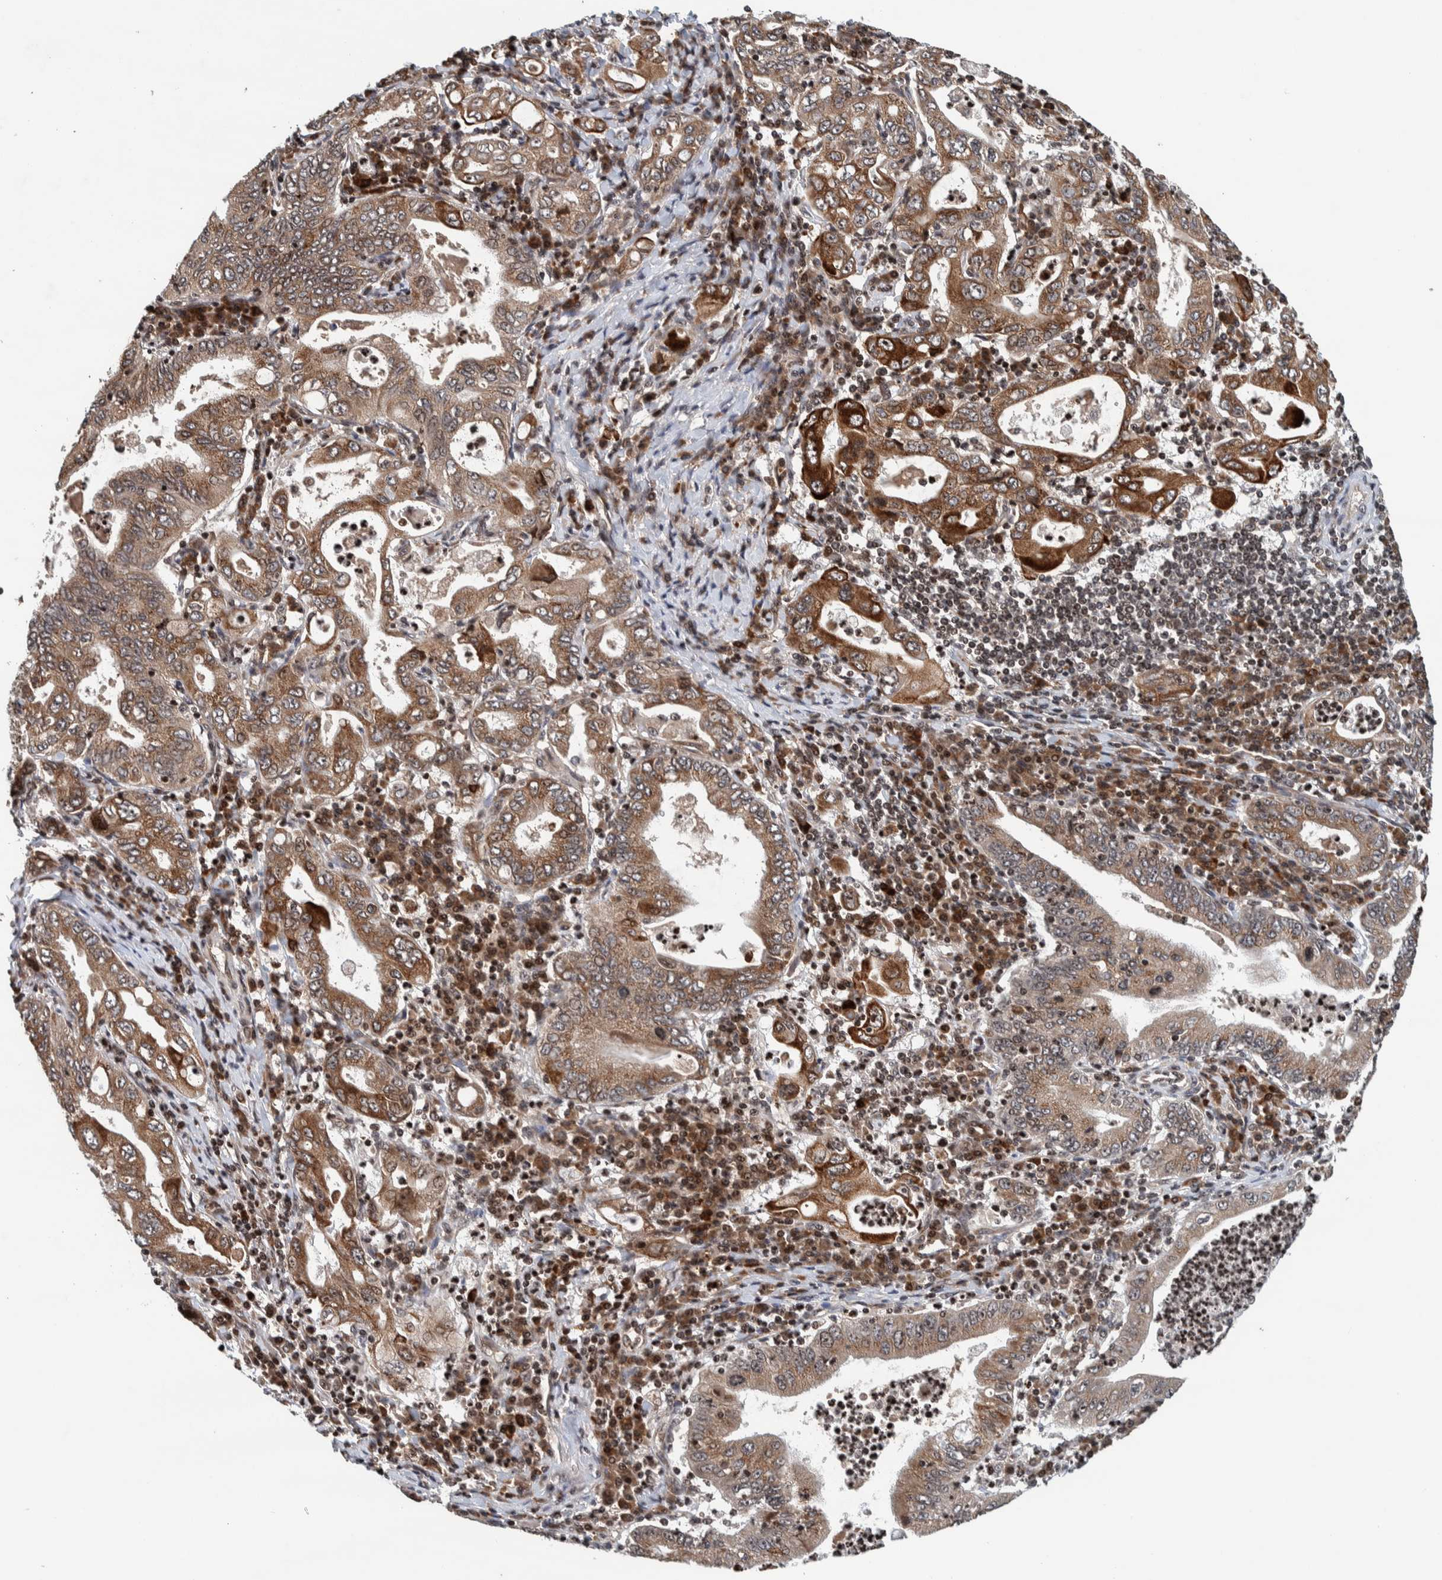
{"staining": {"intensity": "moderate", "quantity": ">75%", "location": "cytoplasmic/membranous"}, "tissue": "stomach cancer", "cell_type": "Tumor cells", "image_type": "cancer", "snomed": [{"axis": "morphology", "description": "Normal tissue, NOS"}, {"axis": "morphology", "description": "Adenocarcinoma, NOS"}, {"axis": "topography", "description": "Esophagus"}, {"axis": "topography", "description": "Stomach, upper"}, {"axis": "topography", "description": "Peripheral nerve tissue"}], "caption": "High-power microscopy captured an immunohistochemistry micrograph of stomach adenocarcinoma, revealing moderate cytoplasmic/membranous expression in about >75% of tumor cells.", "gene": "CCDC182", "patient": {"sex": "male", "age": 62}}